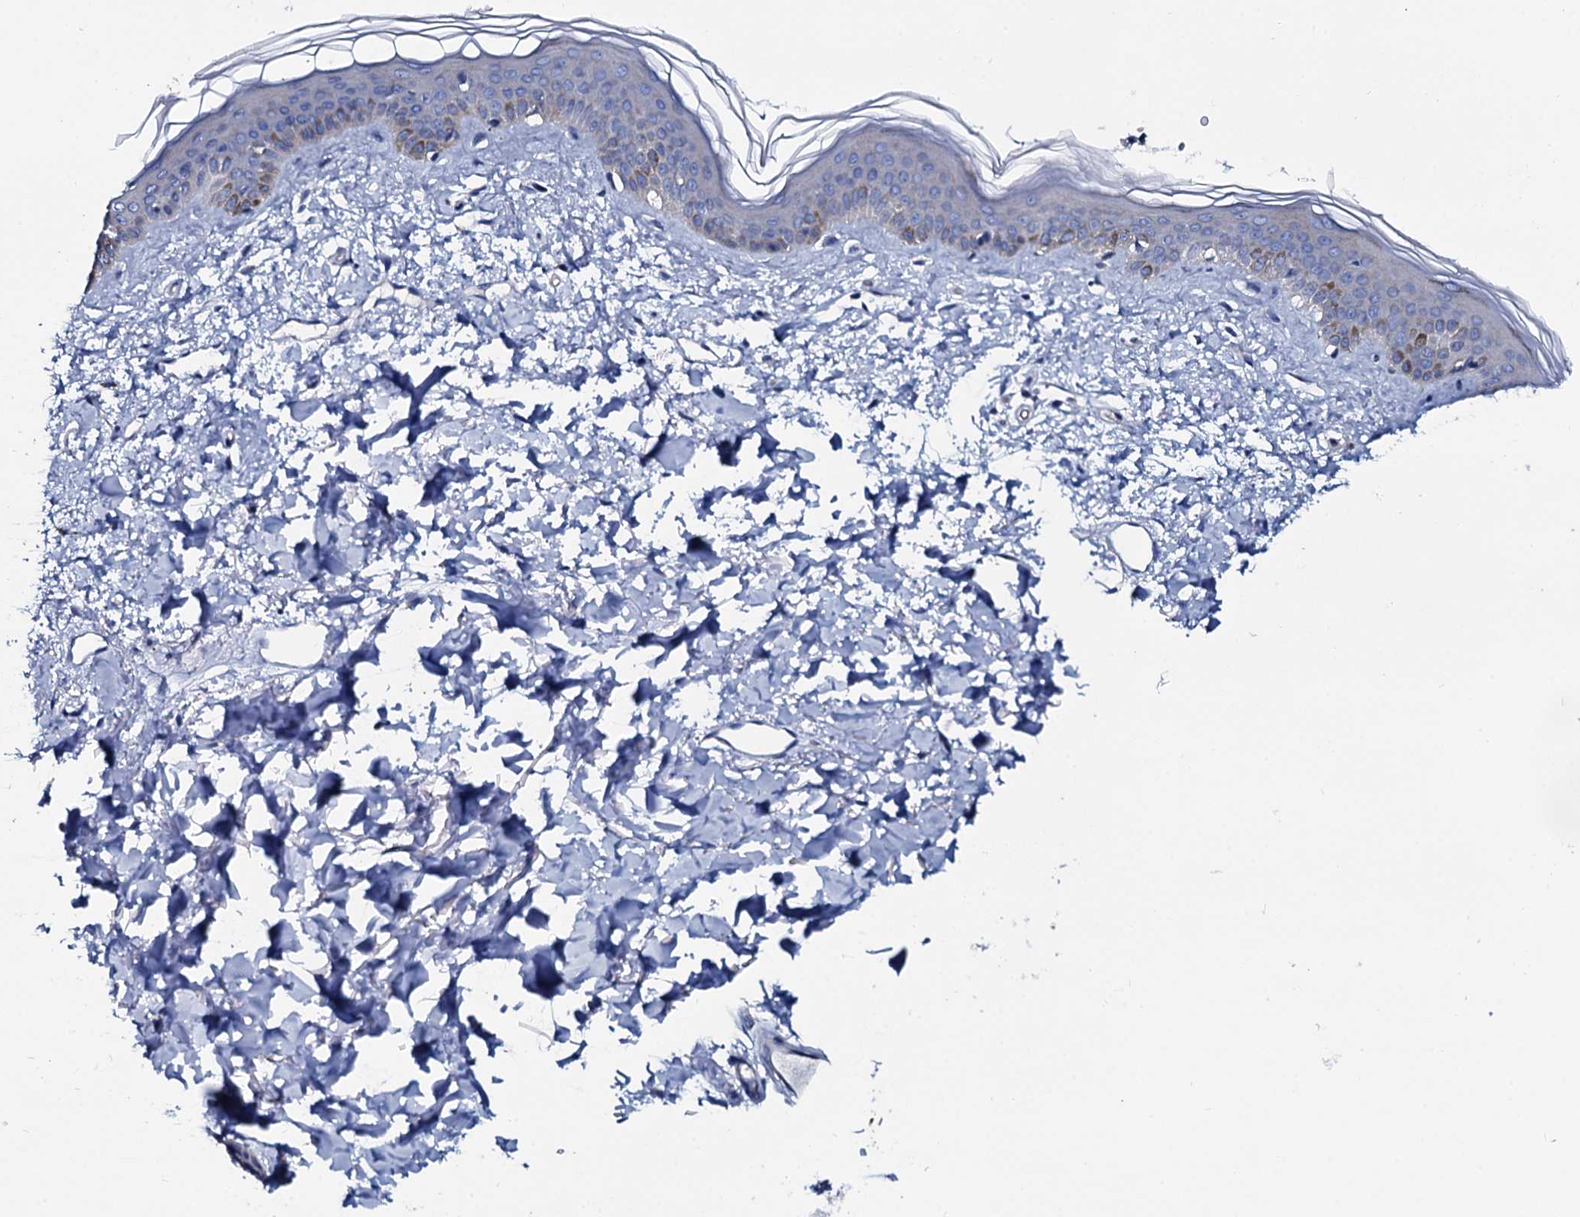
{"staining": {"intensity": "negative", "quantity": "none", "location": "none"}, "tissue": "skin", "cell_type": "Fibroblasts", "image_type": "normal", "snomed": [{"axis": "morphology", "description": "Normal tissue, NOS"}, {"axis": "topography", "description": "Skin"}], "caption": "Immunohistochemistry micrograph of unremarkable skin stained for a protein (brown), which reveals no staining in fibroblasts.", "gene": "GYS2", "patient": {"sex": "female", "age": 58}}